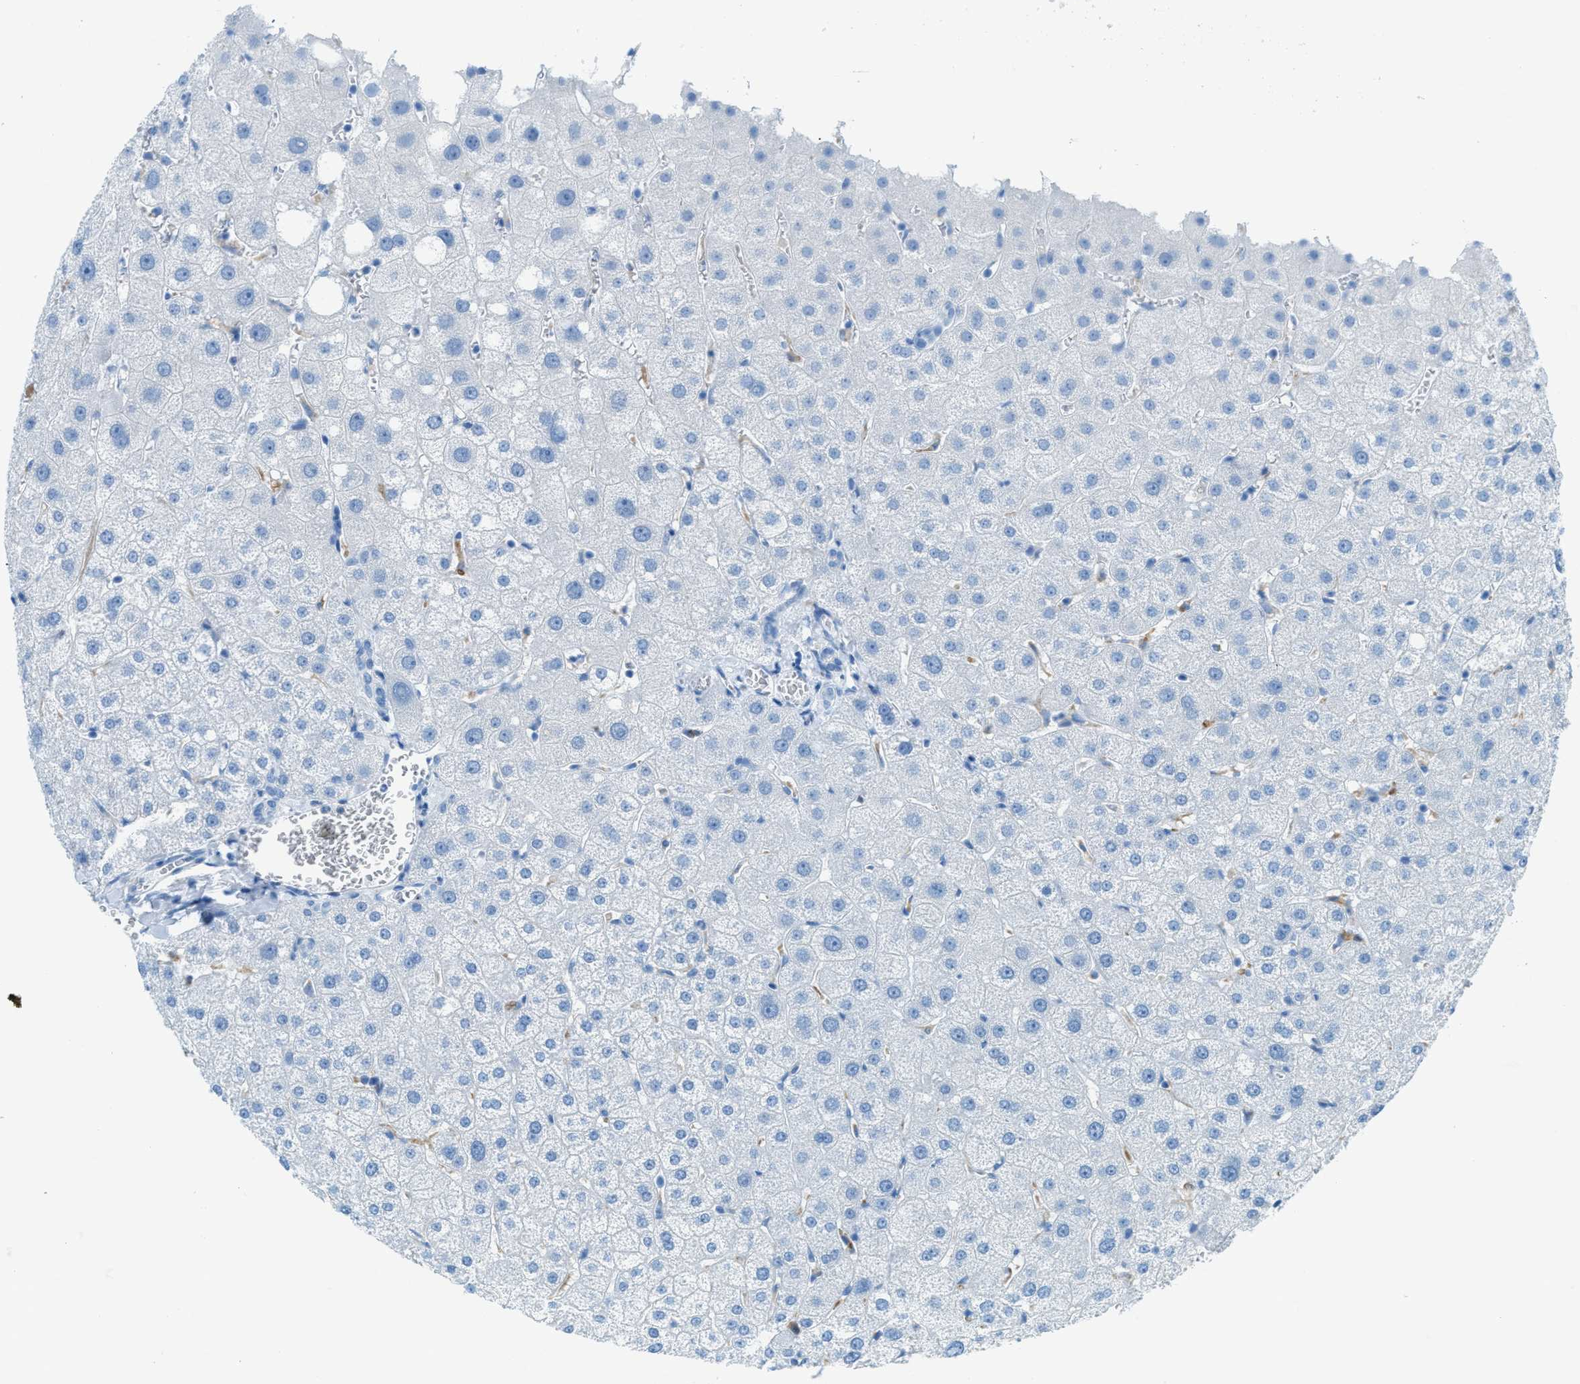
{"staining": {"intensity": "negative", "quantity": "none", "location": "none"}, "tissue": "liver", "cell_type": "Cholangiocytes", "image_type": "normal", "snomed": [{"axis": "morphology", "description": "Normal tissue, NOS"}, {"axis": "topography", "description": "Liver"}], "caption": "This is an immunohistochemistry histopathology image of normal human liver. There is no positivity in cholangiocytes.", "gene": "C21orf62", "patient": {"sex": "male", "age": 73}}